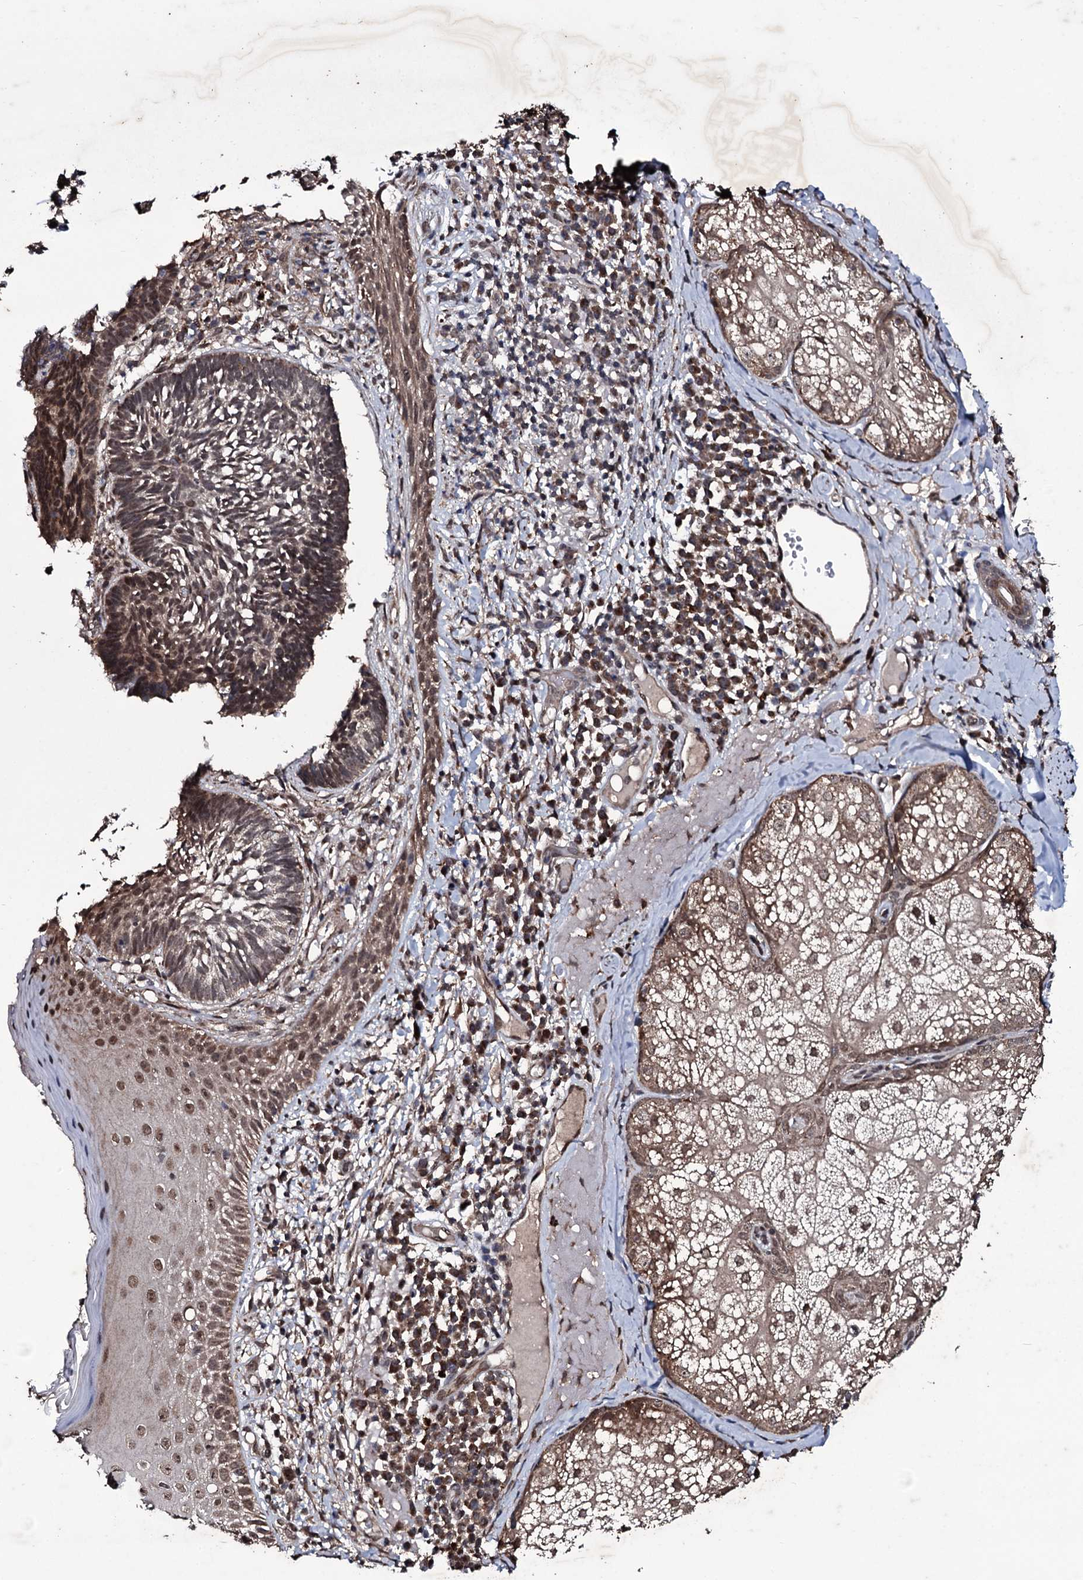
{"staining": {"intensity": "weak", "quantity": "25%-75%", "location": "cytoplasmic/membranous"}, "tissue": "skin cancer", "cell_type": "Tumor cells", "image_type": "cancer", "snomed": [{"axis": "morphology", "description": "Basal cell carcinoma"}, {"axis": "topography", "description": "Skin"}], "caption": "Protein staining displays weak cytoplasmic/membranous expression in about 25%-75% of tumor cells in basal cell carcinoma (skin).", "gene": "MRPS31", "patient": {"sex": "male", "age": 88}}